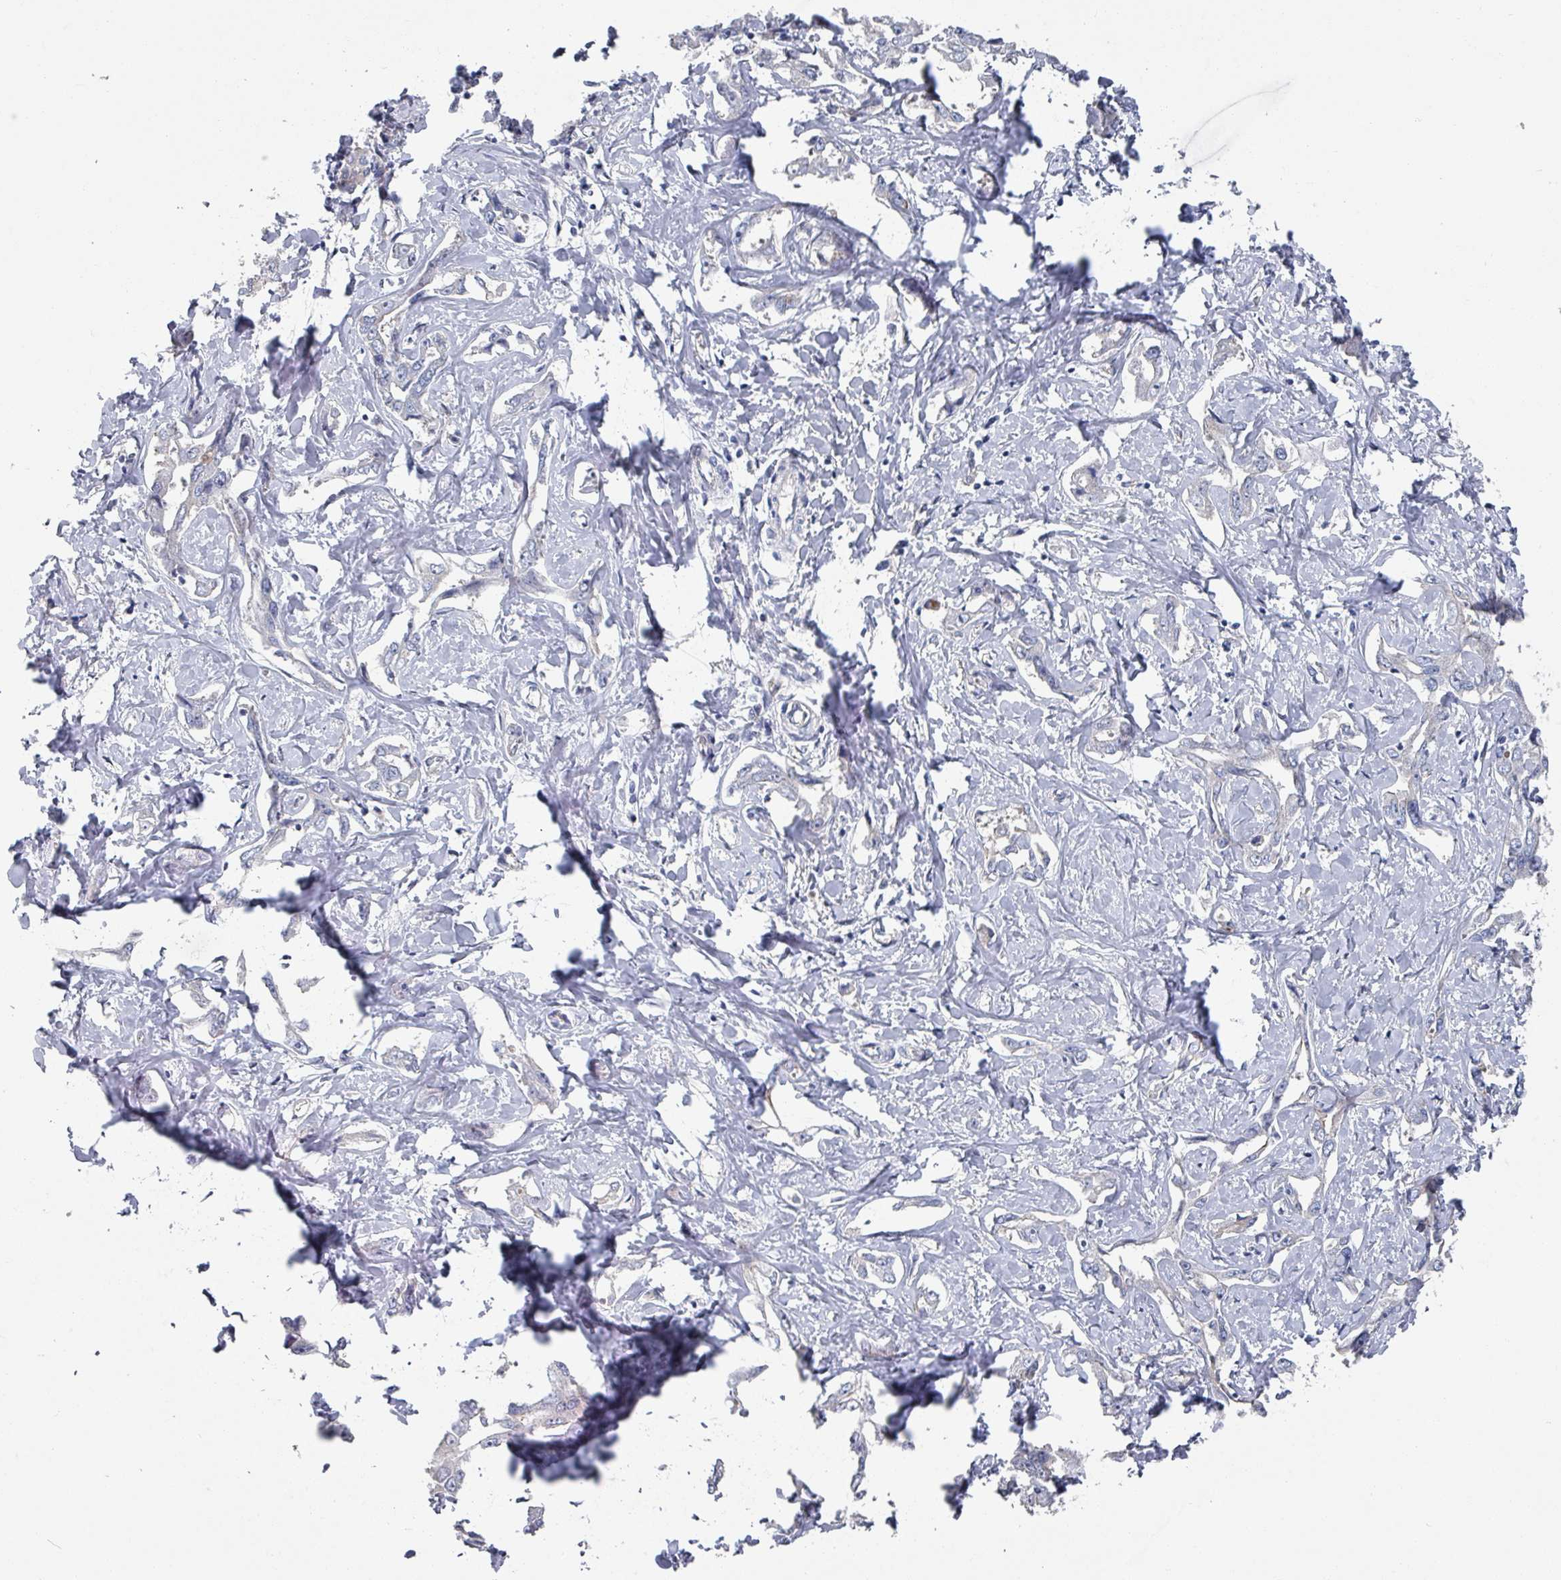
{"staining": {"intensity": "negative", "quantity": "none", "location": "none"}, "tissue": "liver cancer", "cell_type": "Tumor cells", "image_type": "cancer", "snomed": [{"axis": "morphology", "description": "Cholangiocarcinoma"}, {"axis": "topography", "description": "Liver"}], "caption": "Micrograph shows no protein positivity in tumor cells of cholangiocarcinoma (liver) tissue.", "gene": "EFL1", "patient": {"sex": "male", "age": 59}}